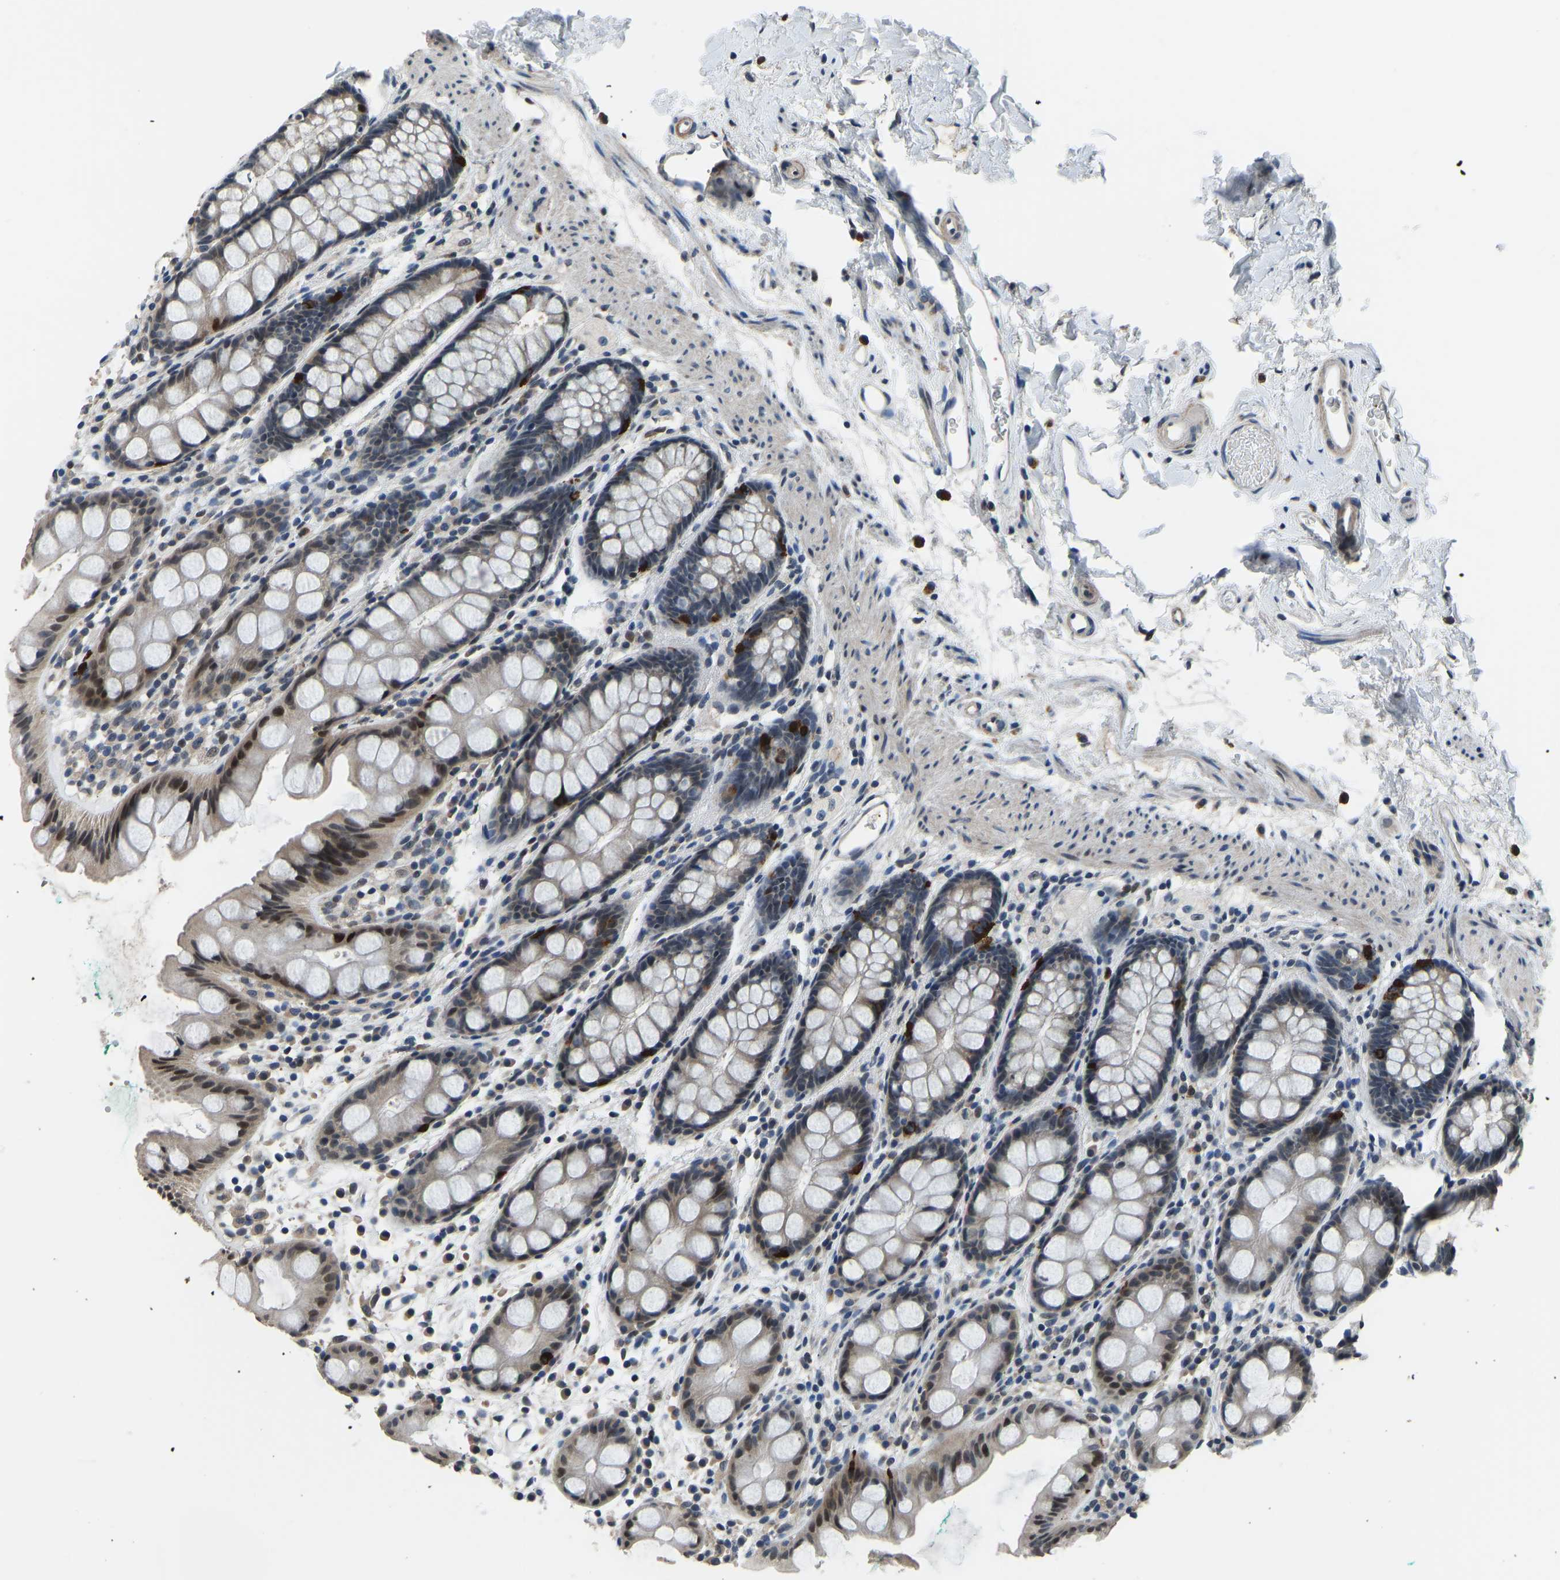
{"staining": {"intensity": "strong", "quantity": "<25%", "location": "nuclear"}, "tissue": "rectum", "cell_type": "Glandular cells", "image_type": "normal", "snomed": [{"axis": "morphology", "description": "Normal tissue, NOS"}, {"axis": "topography", "description": "Rectum"}], "caption": "Glandular cells show medium levels of strong nuclear positivity in about <25% of cells in benign rectum.", "gene": "FOS", "patient": {"sex": "female", "age": 65}}